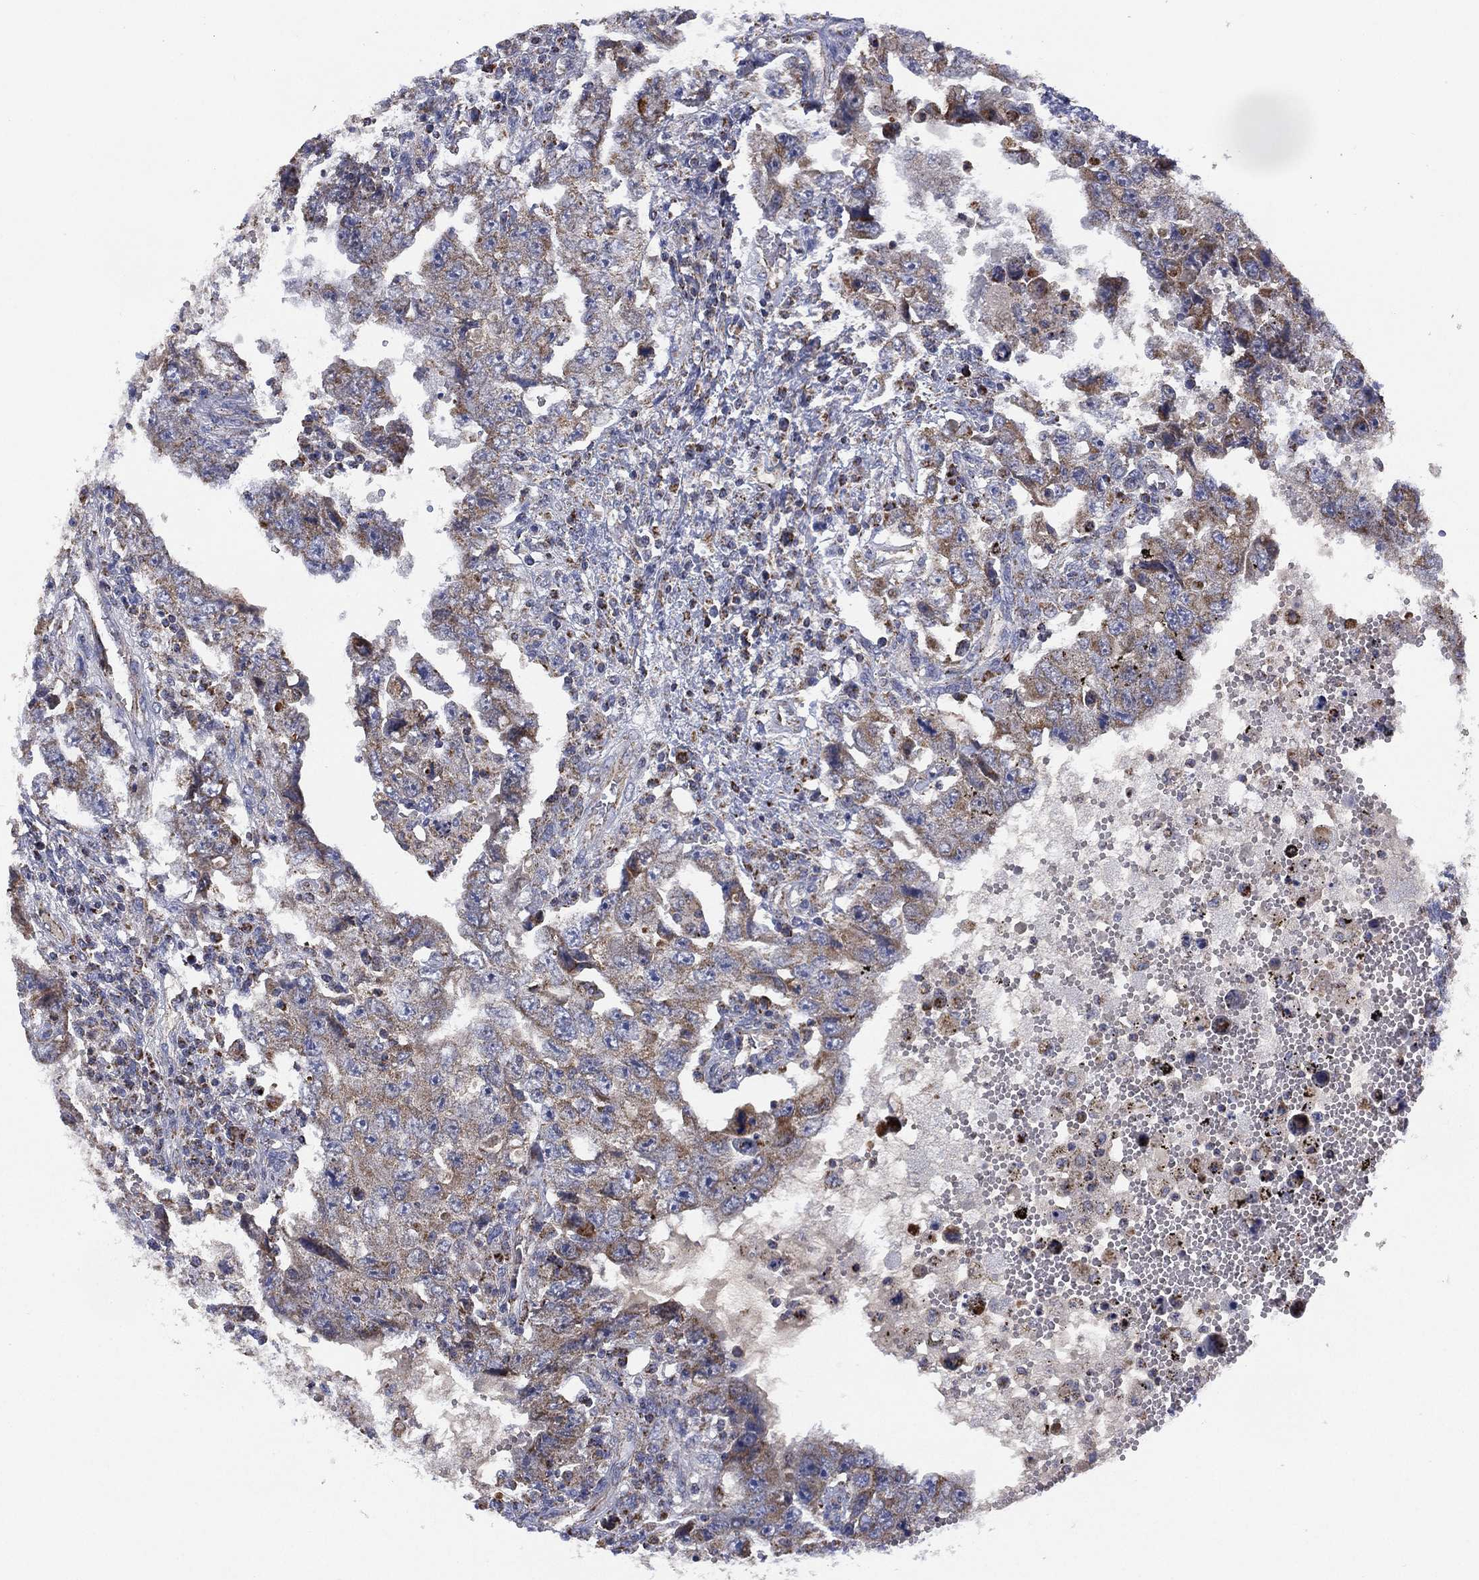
{"staining": {"intensity": "weak", "quantity": ">75%", "location": "cytoplasmic/membranous"}, "tissue": "testis cancer", "cell_type": "Tumor cells", "image_type": "cancer", "snomed": [{"axis": "morphology", "description": "Carcinoma, Embryonal, NOS"}, {"axis": "topography", "description": "Testis"}], "caption": "Testis cancer (embryonal carcinoma) tissue exhibits weak cytoplasmic/membranous staining in about >75% of tumor cells The protein of interest is shown in brown color, while the nuclei are stained blue.", "gene": "PPP2R5A", "patient": {"sex": "male", "age": 26}}